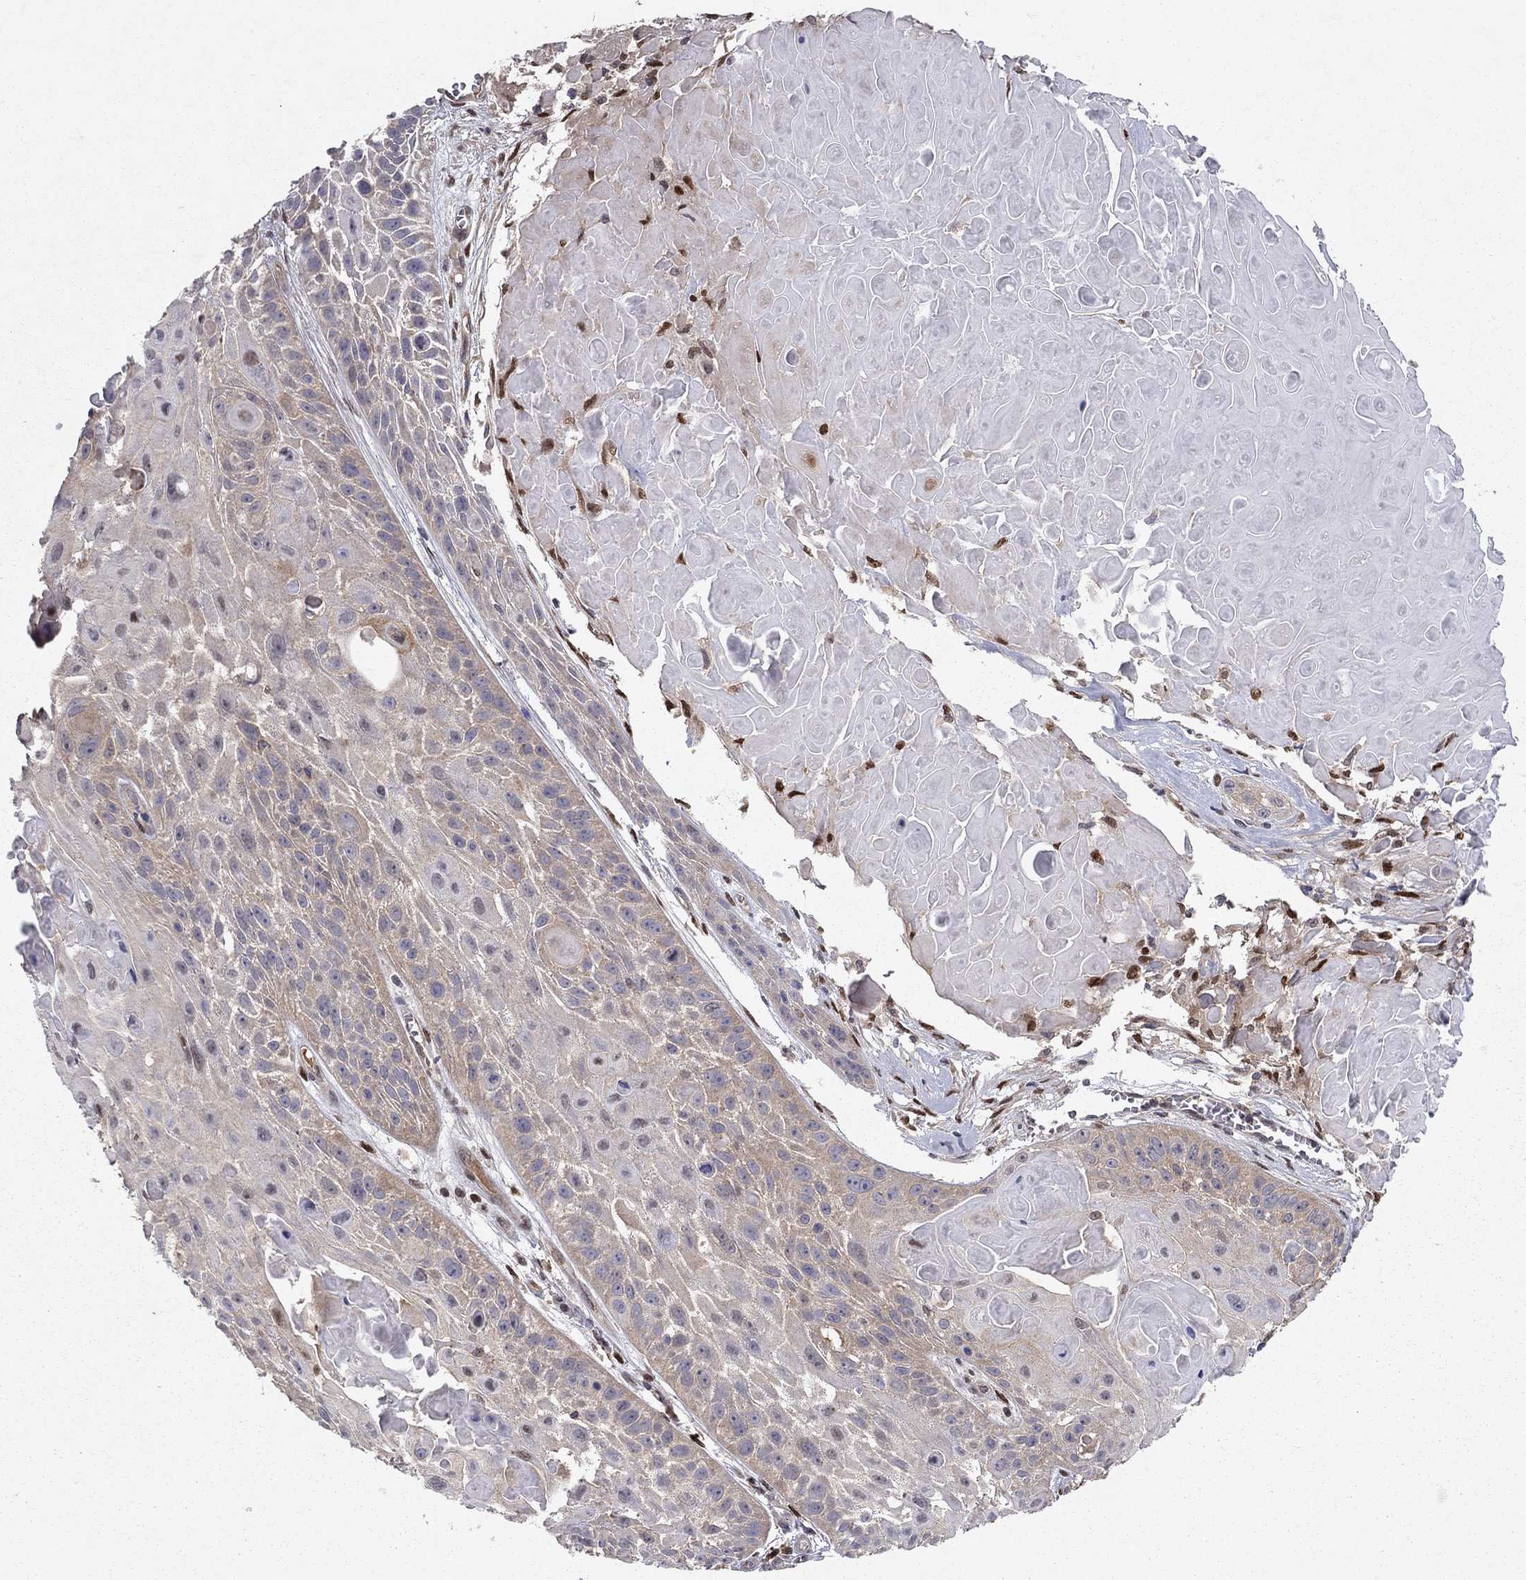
{"staining": {"intensity": "weak", "quantity": "<25%", "location": "cytoplasmic/membranous"}, "tissue": "skin cancer", "cell_type": "Tumor cells", "image_type": "cancer", "snomed": [{"axis": "morphology", "description": "Squamous cell carcinoma, NOS"}, {"axis": "topography", "description": "Skin"}, {"axis": "topography", "description": "Anal"}], "caption": "Squamous cell carcinoma (skin) was stained to show a protein in brown. There is no significant expression in tumor cells. Brightfield microscopy of IHC stained with DAB (3,3'-diaminobenzidine) (brown) and hematoxylin (blue), captured at high magnification.", "gene": "CRTC1", "patient": {"sex": "female", "age": 75}}